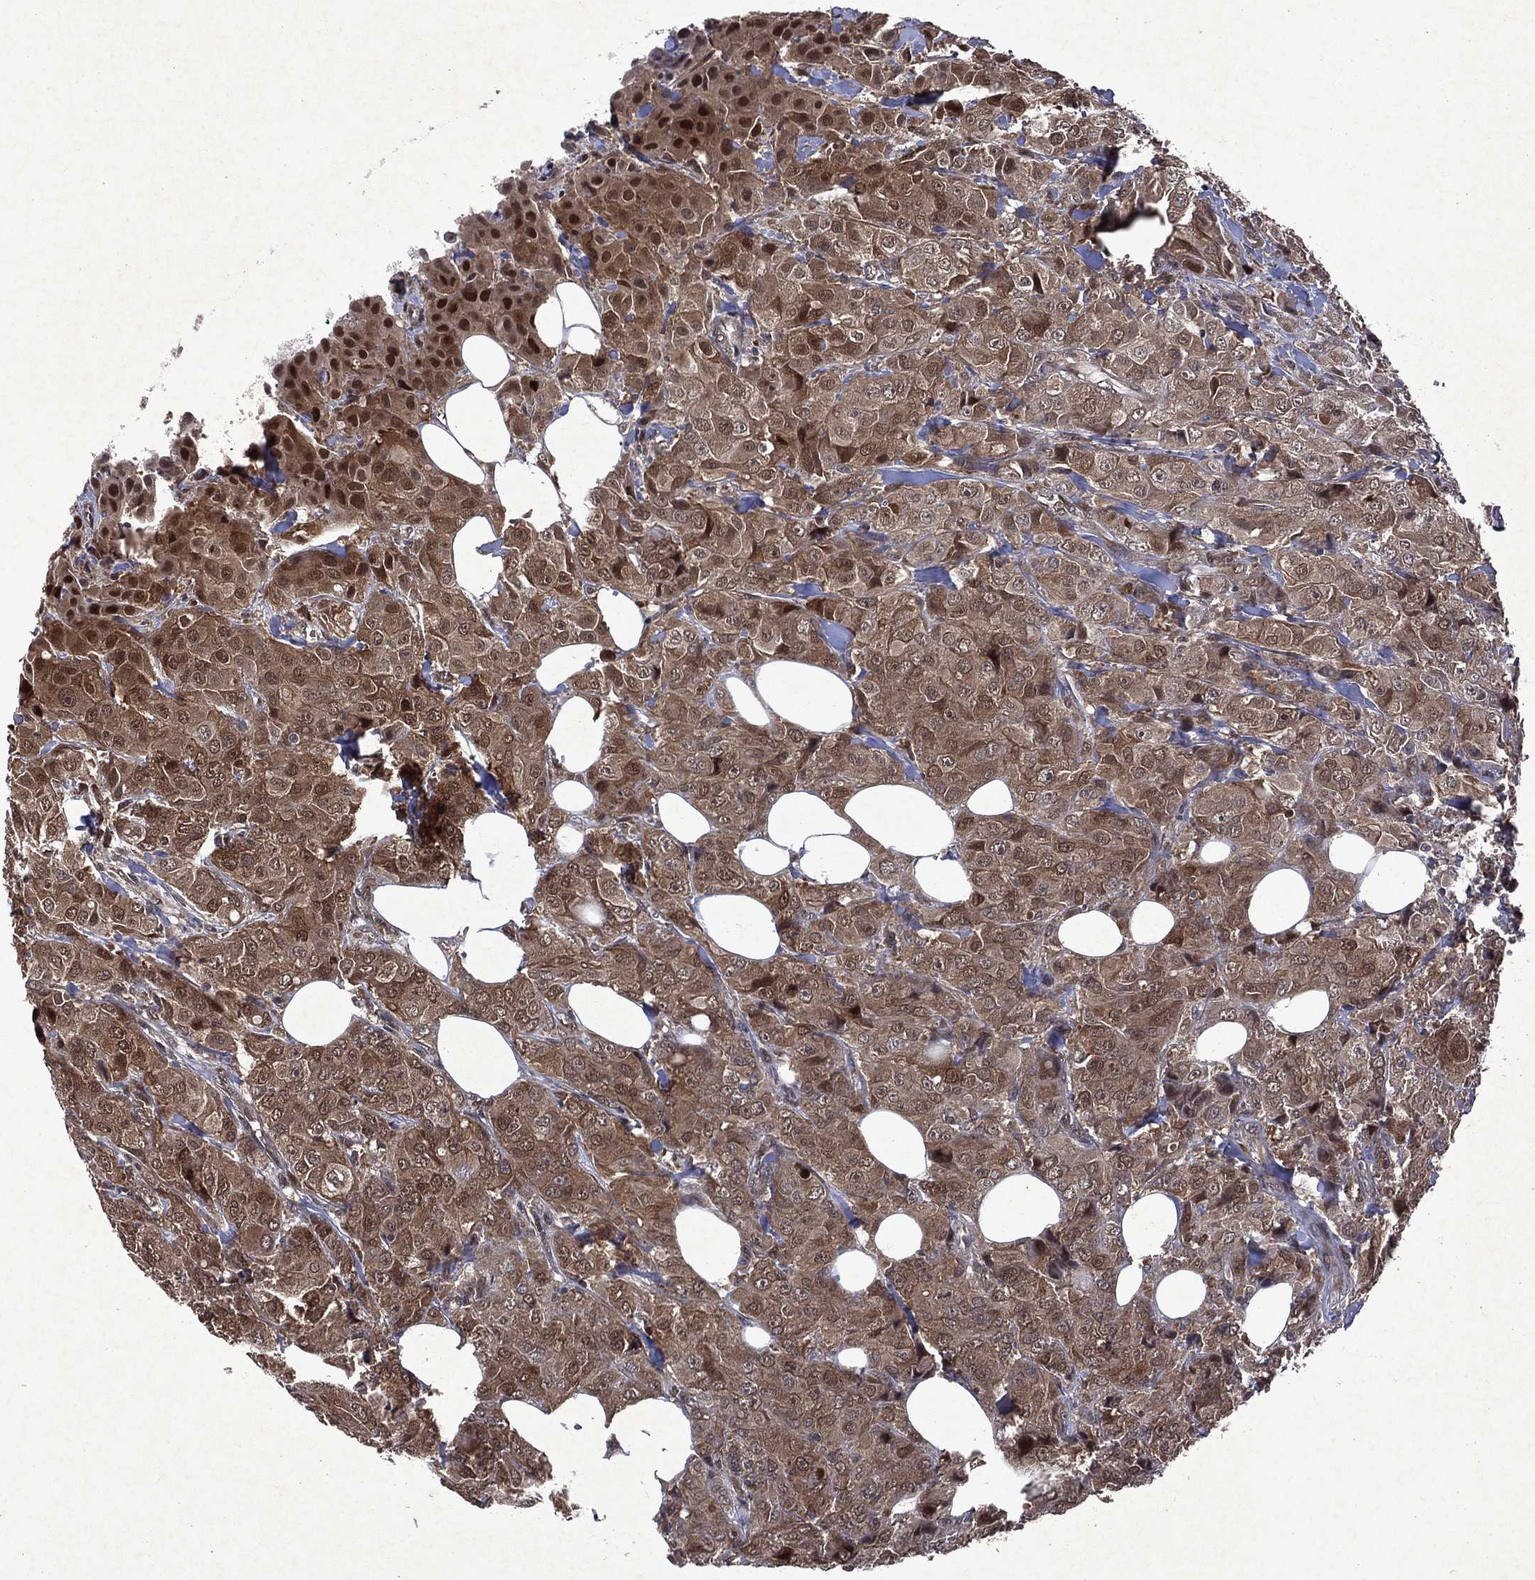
{"staining": {"intensity": "moderate", "quantity": ">75%", "location": "cytoplasmic/membranous"}, "tissue": "breast cancer", "cell_type": "Tumor cells", "image_type": "cancer", "snomed": [{"axis": "morphology", "description": "Duct carcinoma"}, {"axis": "topography", "description": "Breast"}], "caption": "Immunohistochemistry (IHC) (DAB) staining of breast cancer exhibits moderate cytoplasmic/membranous protein staining in approximately >75% of tumor cells.", "gene": "MTAP", "patient": {"sex": "female", "age": 43}}